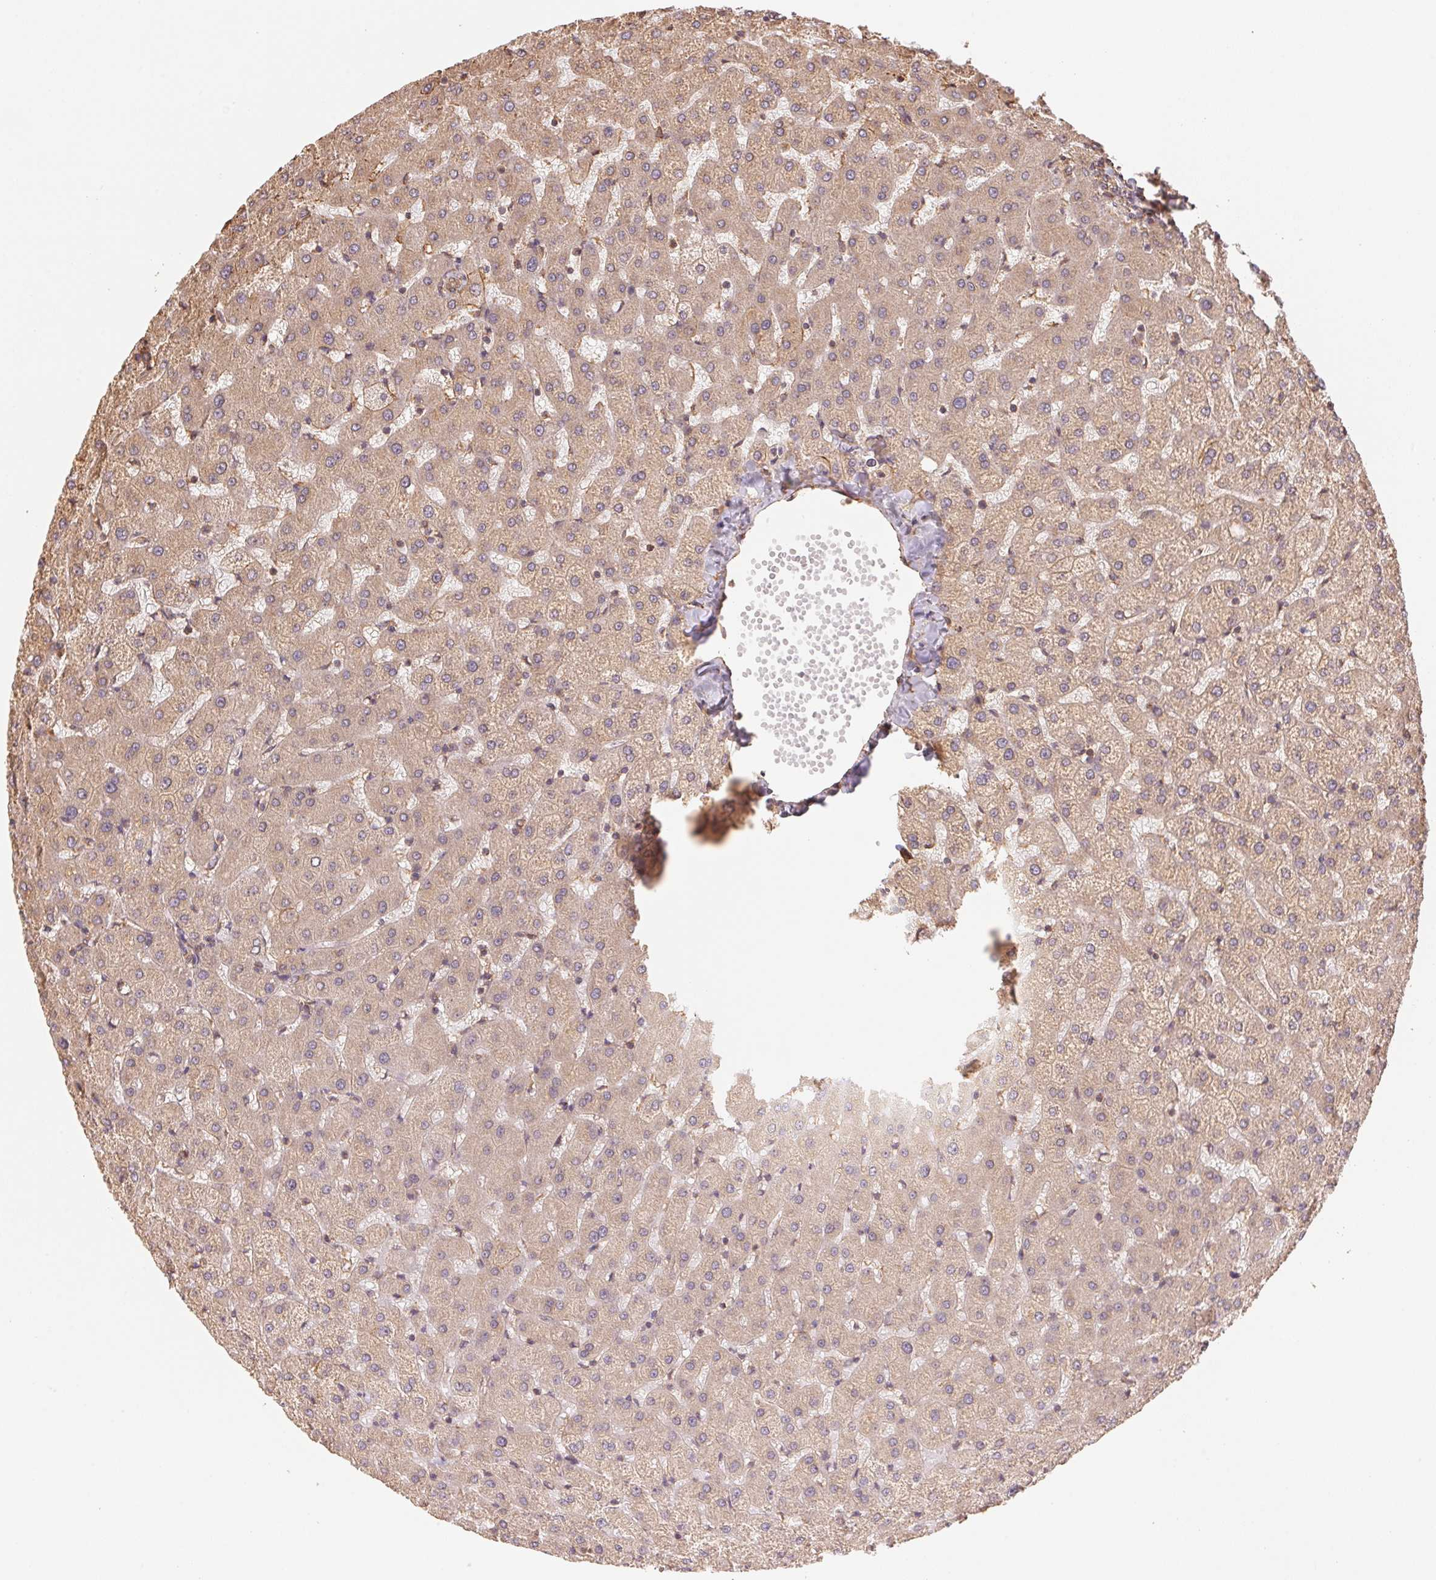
{"staining": {"intensity": "weak", "quantity": ">75%", "location": "cytoplasmic/membranous"}, "tissue": "liver", "cell_type": "Cholangiocytes", "image_type": "normal", "snomed": [{"axis": "morphology", "description": "Normal tissue, NOS"}, {"axis": "topography", "description": "Liver"}], "caption": "The histopathology image demonstrates a brown stain indicating the presence of a protein in the cytoplasmic/membranous of cholangiocytes in liver.", "gene": "C6orf163", "patient": {"sex": "female", "age": 50}}